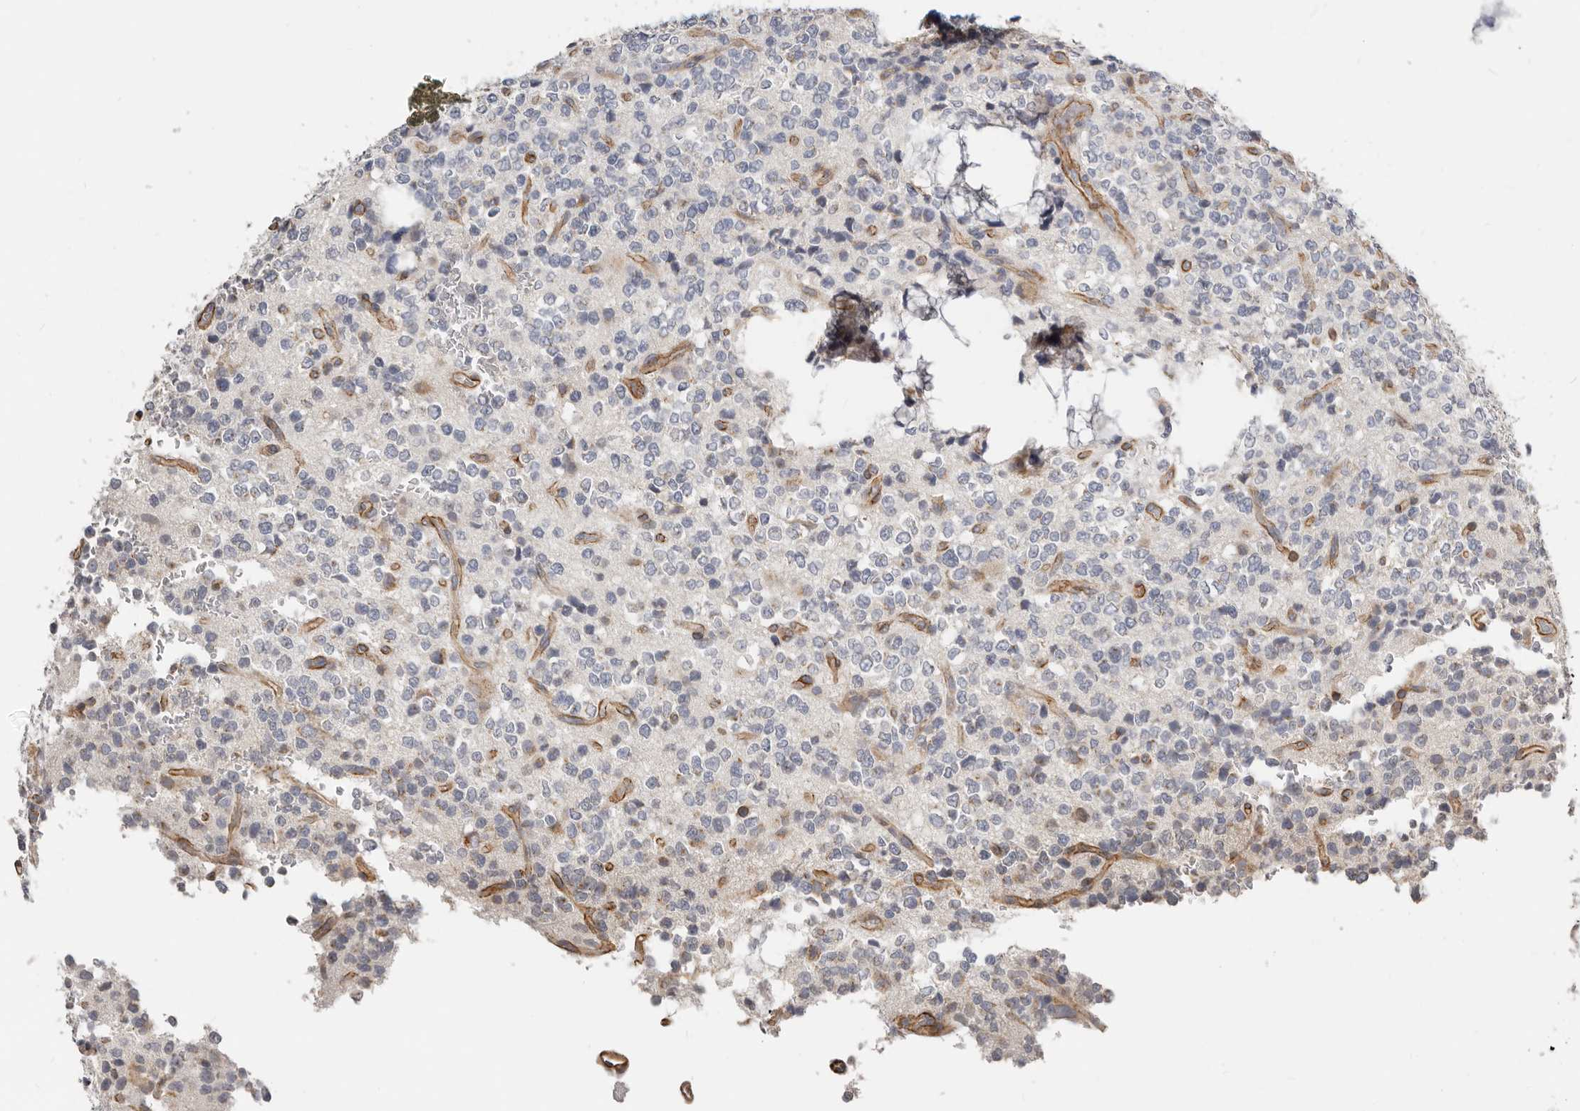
{"staining": {"intensity": "weak", "quantity": "<25%", "location": "cytoplasmic/membranous"}, "tissue": "glioma", "cell_type": "Tumor cells", "image_type": "cancer", "snomed": [{"axis": "morphology", "description": "Glioma, malignant, High grade"}, {"axis": "topography", "description": "Brain"}], "caption": "Immunohistochemistry (IHC) of human malignant glioma (high-grade) demonstrates no expression in tumor cells.", "gene": "RABAC1", "patient": {"sex": "female", "age": 62}}